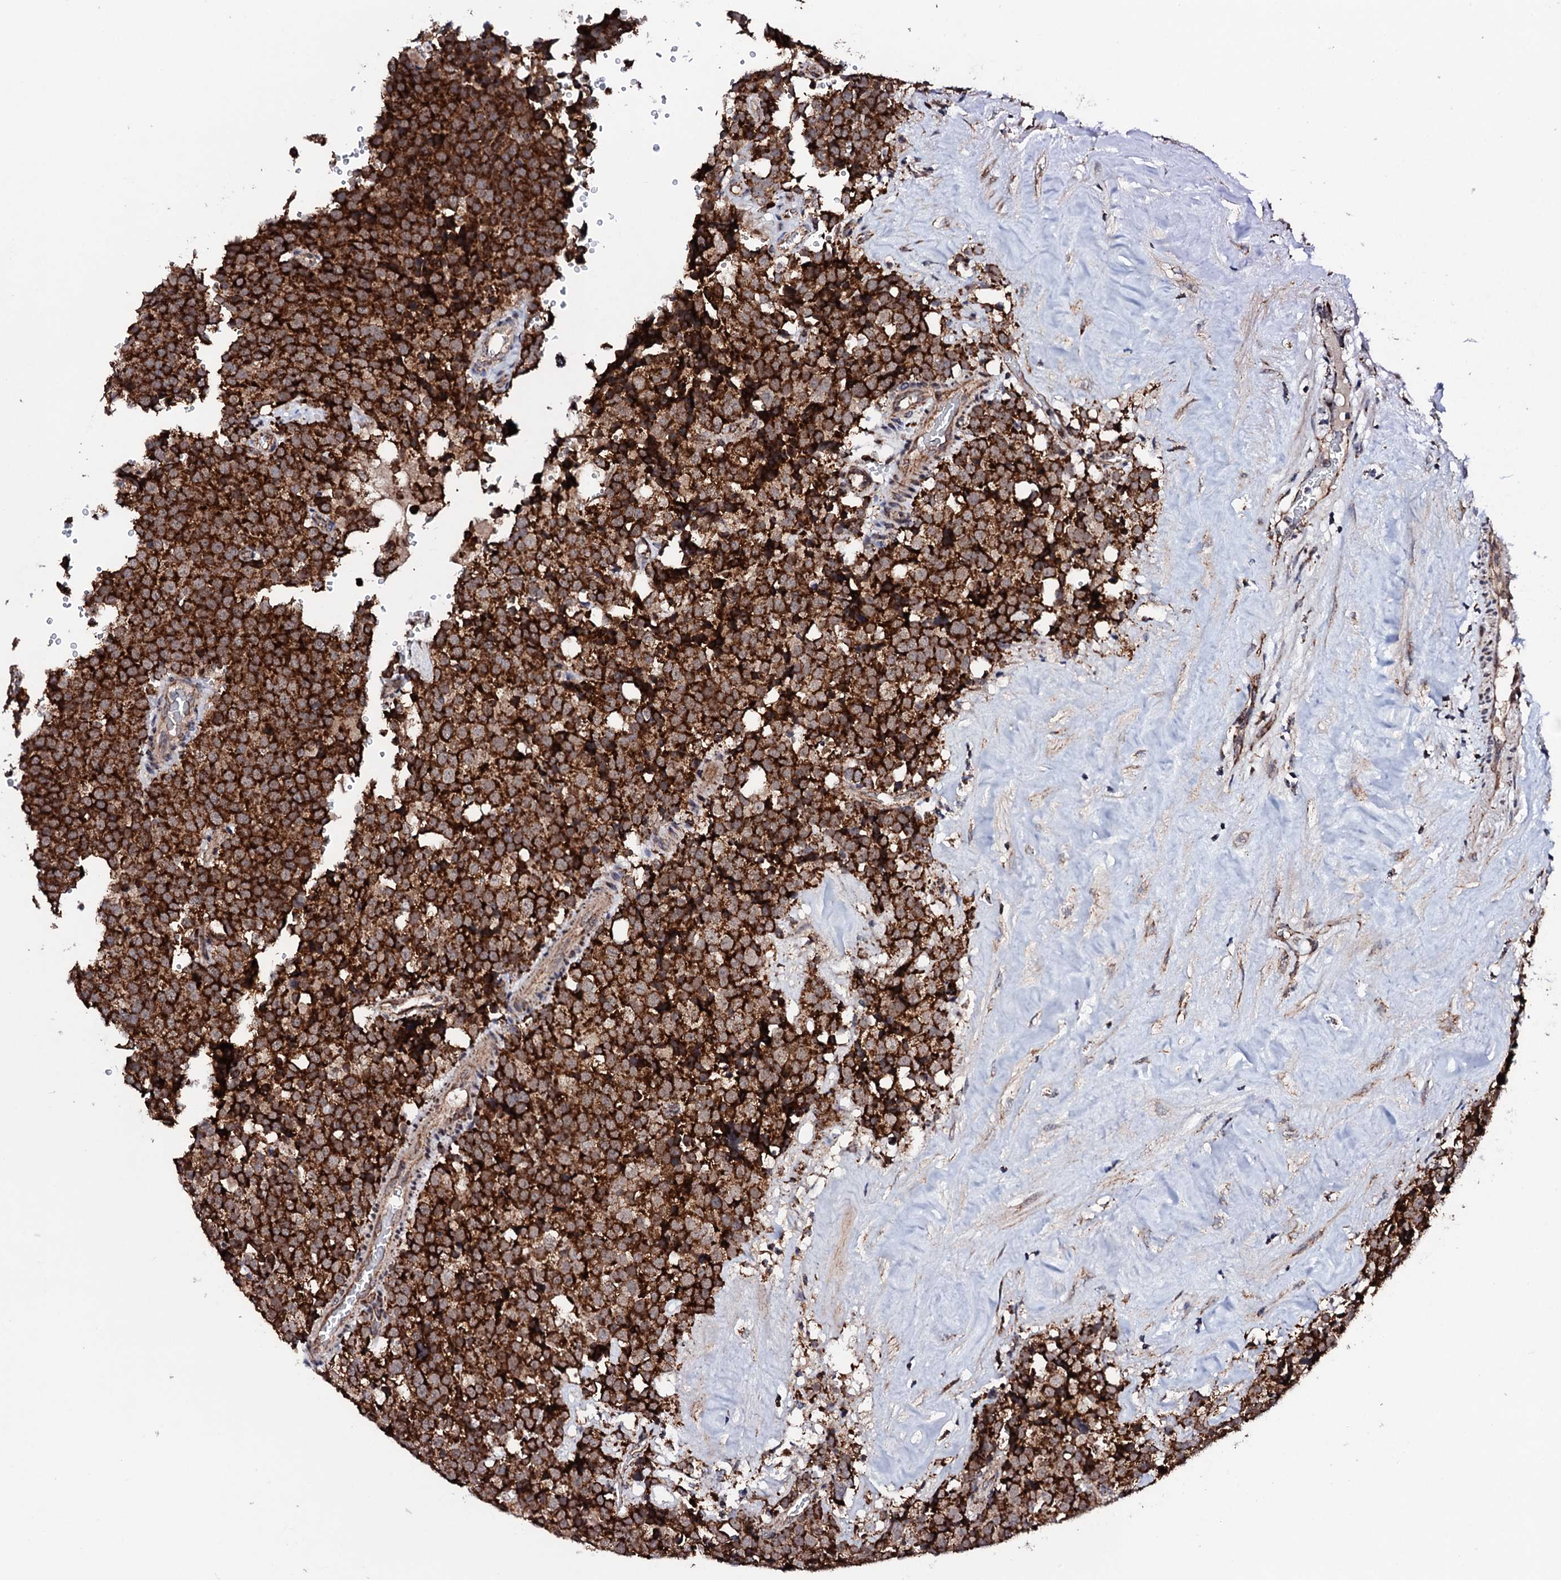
{"staining": {"intensity": "strong", "quantity": ">75%", "location": "cytoplasmic/membranous"}, "tissue": "testis cancer", "cell_type": "Tumor cells", "image_type": "cancer", "snomed": [{"axis": "morphology", "description": "Seminoma, NOS"}, {"axis": "topography", "description": "Testis"}], "caption": "Immunohistochemistry (IHC) image of testis seminoma stained for a protein (brown), which reveals high levels of strong cytoplasmic/membranous expression in approximately >75% of tumor cells.", "gene": "MTIF3", "patient": {"sex": "male", "age": 71}}